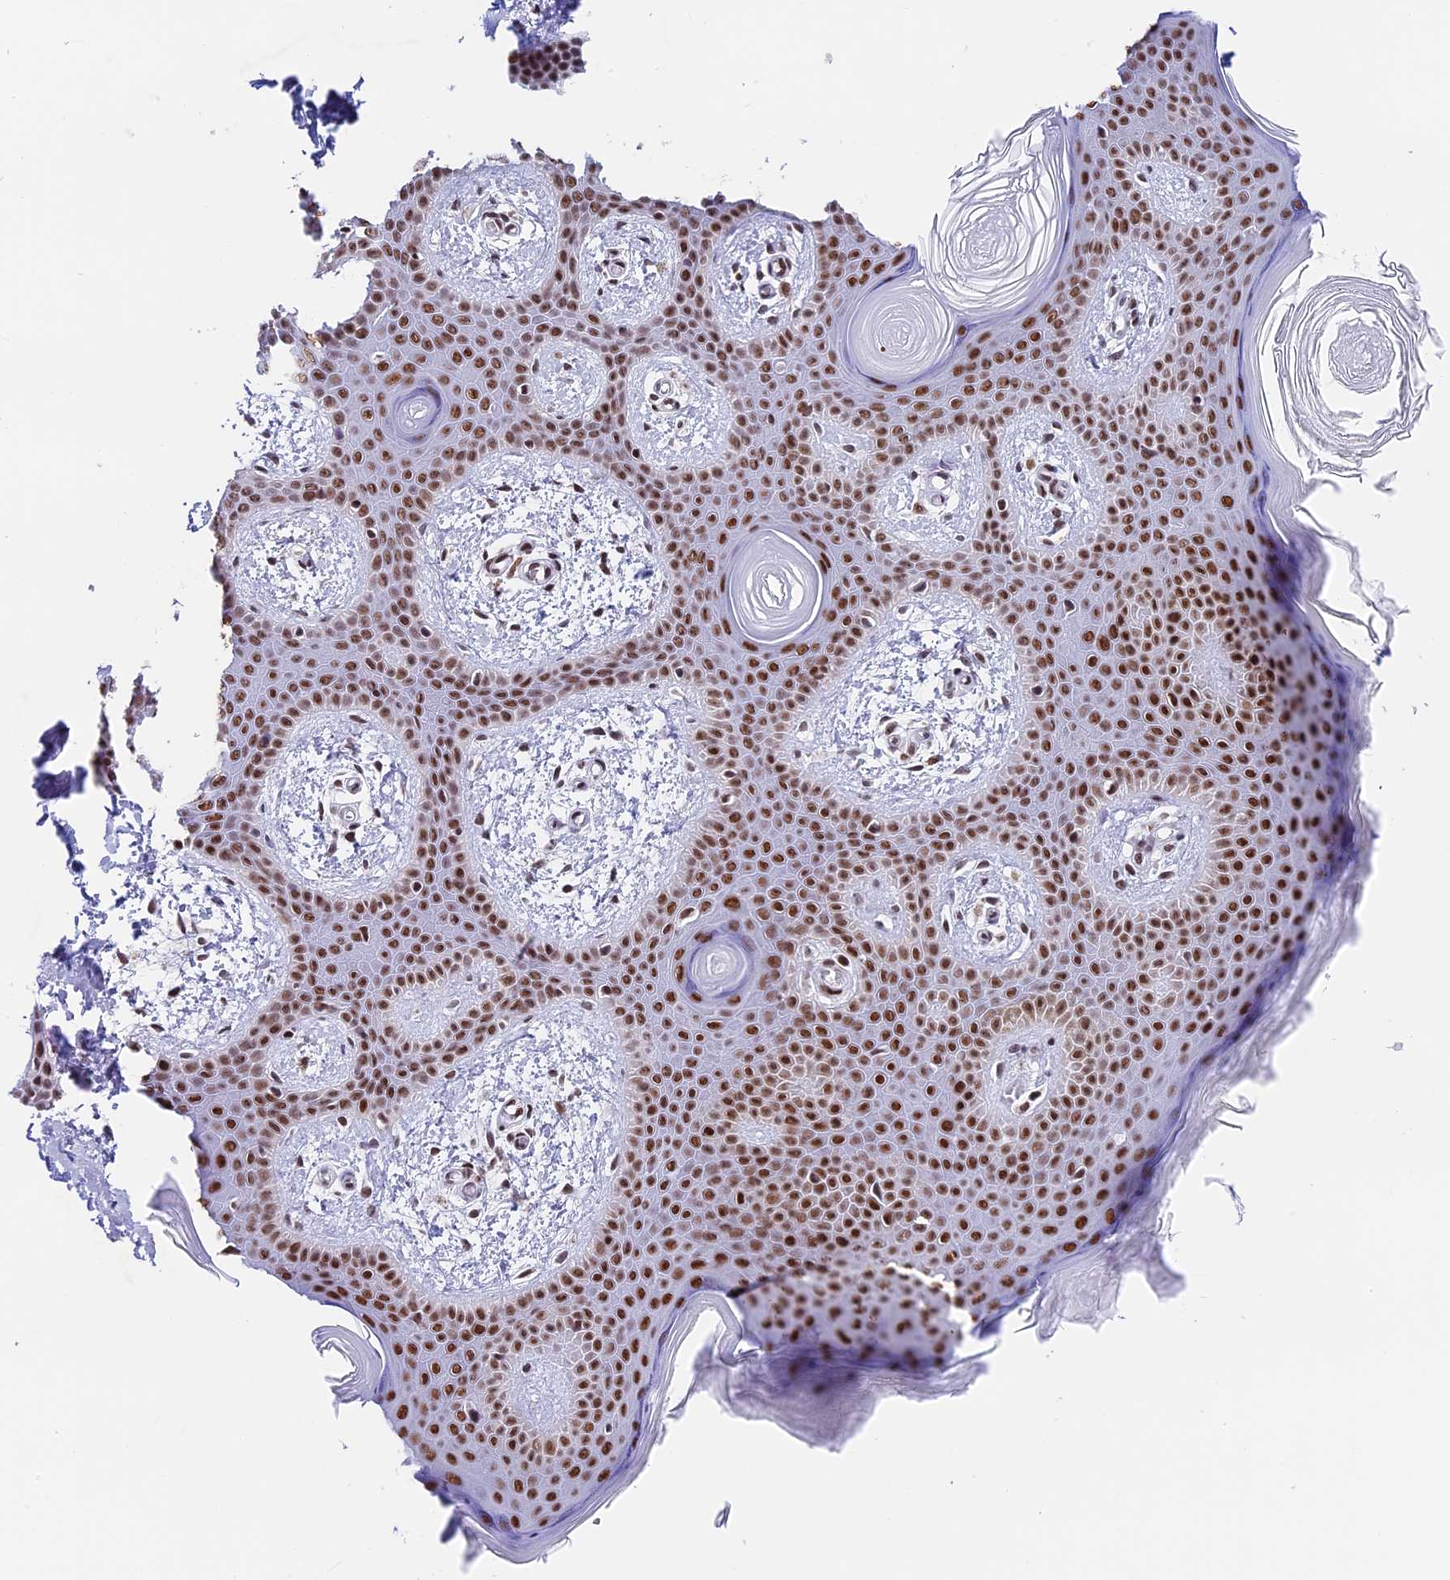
{"staining": {"intensity": "strong", "quantity": ">75%", "location": "nuclear"}, "tissue": "skin", "cell_type": "Fibroblasts", "image_type": "normal", "snomed": [{"axis": "morphology", "description": "Normal tissue, NOS"}, {"axis": "topography", "description": "Skin"}], "caption": "Protein expression analysis of normal skin shows strong nuclear positivity in about >75% of fibroblasts. (DAB IHC, brown staining for protein, blue staining for nuclei).", "gene": "SBNO1", "patient": {"sex": "male", "age": 36}}